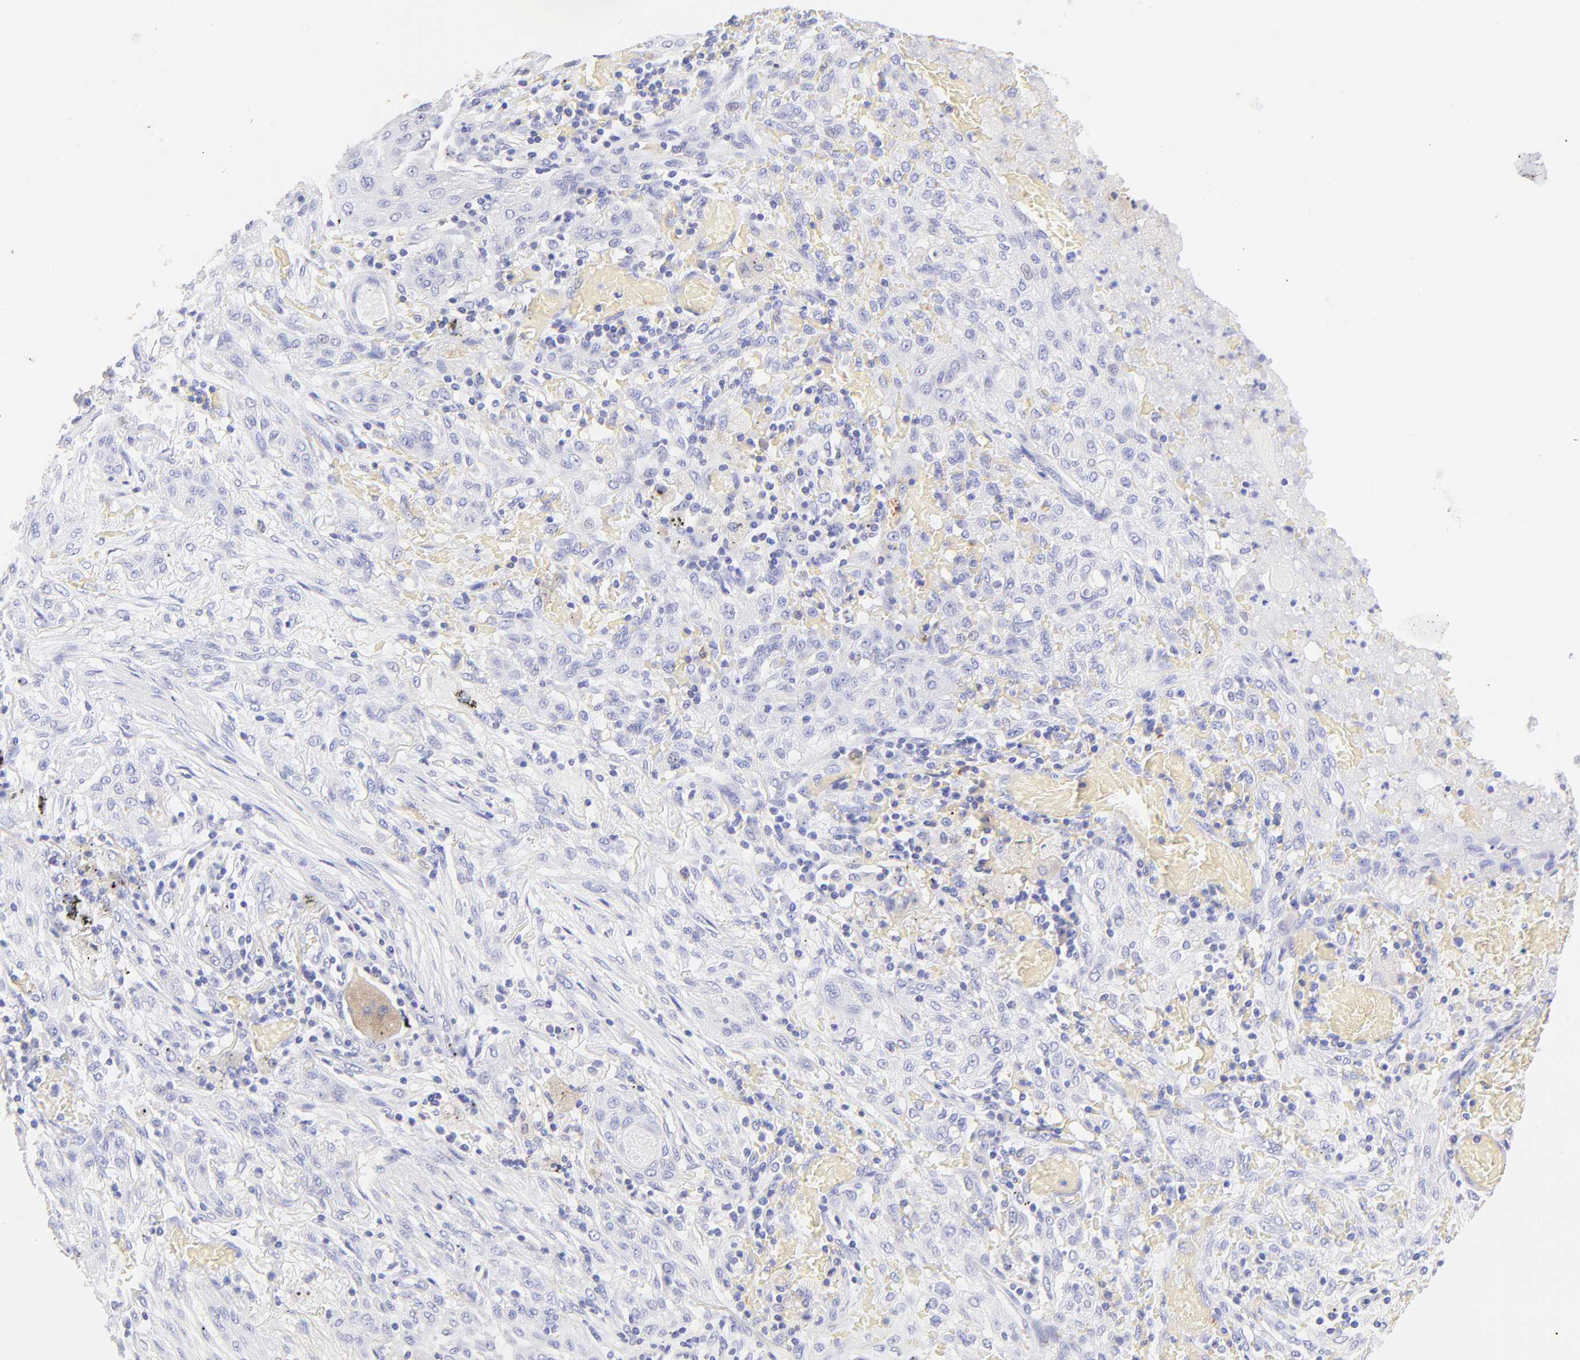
{"staining": {"intensity": "negative", "quantity": "none", "location": "none"}, "tissue": "lung cancer", "cell_type": "Tumor cells", "image_type": "cancer", "snomed": [{"axis": "morphology", "description": "Squamous cell carcinoma, NOS"}, {"axis": "topography", "description": "Lung"}], "caption": "Tumor cells are negative for brown protein staining in lung cancer (squamous cell carcinoma). Brightfield microscopy of immunohistochemistry stained with DAB (brown) and hematoxylin (blue), captured at high magnification.", "gene": "FRMPD3", "patient": {"sex": "female", "age": 47}}